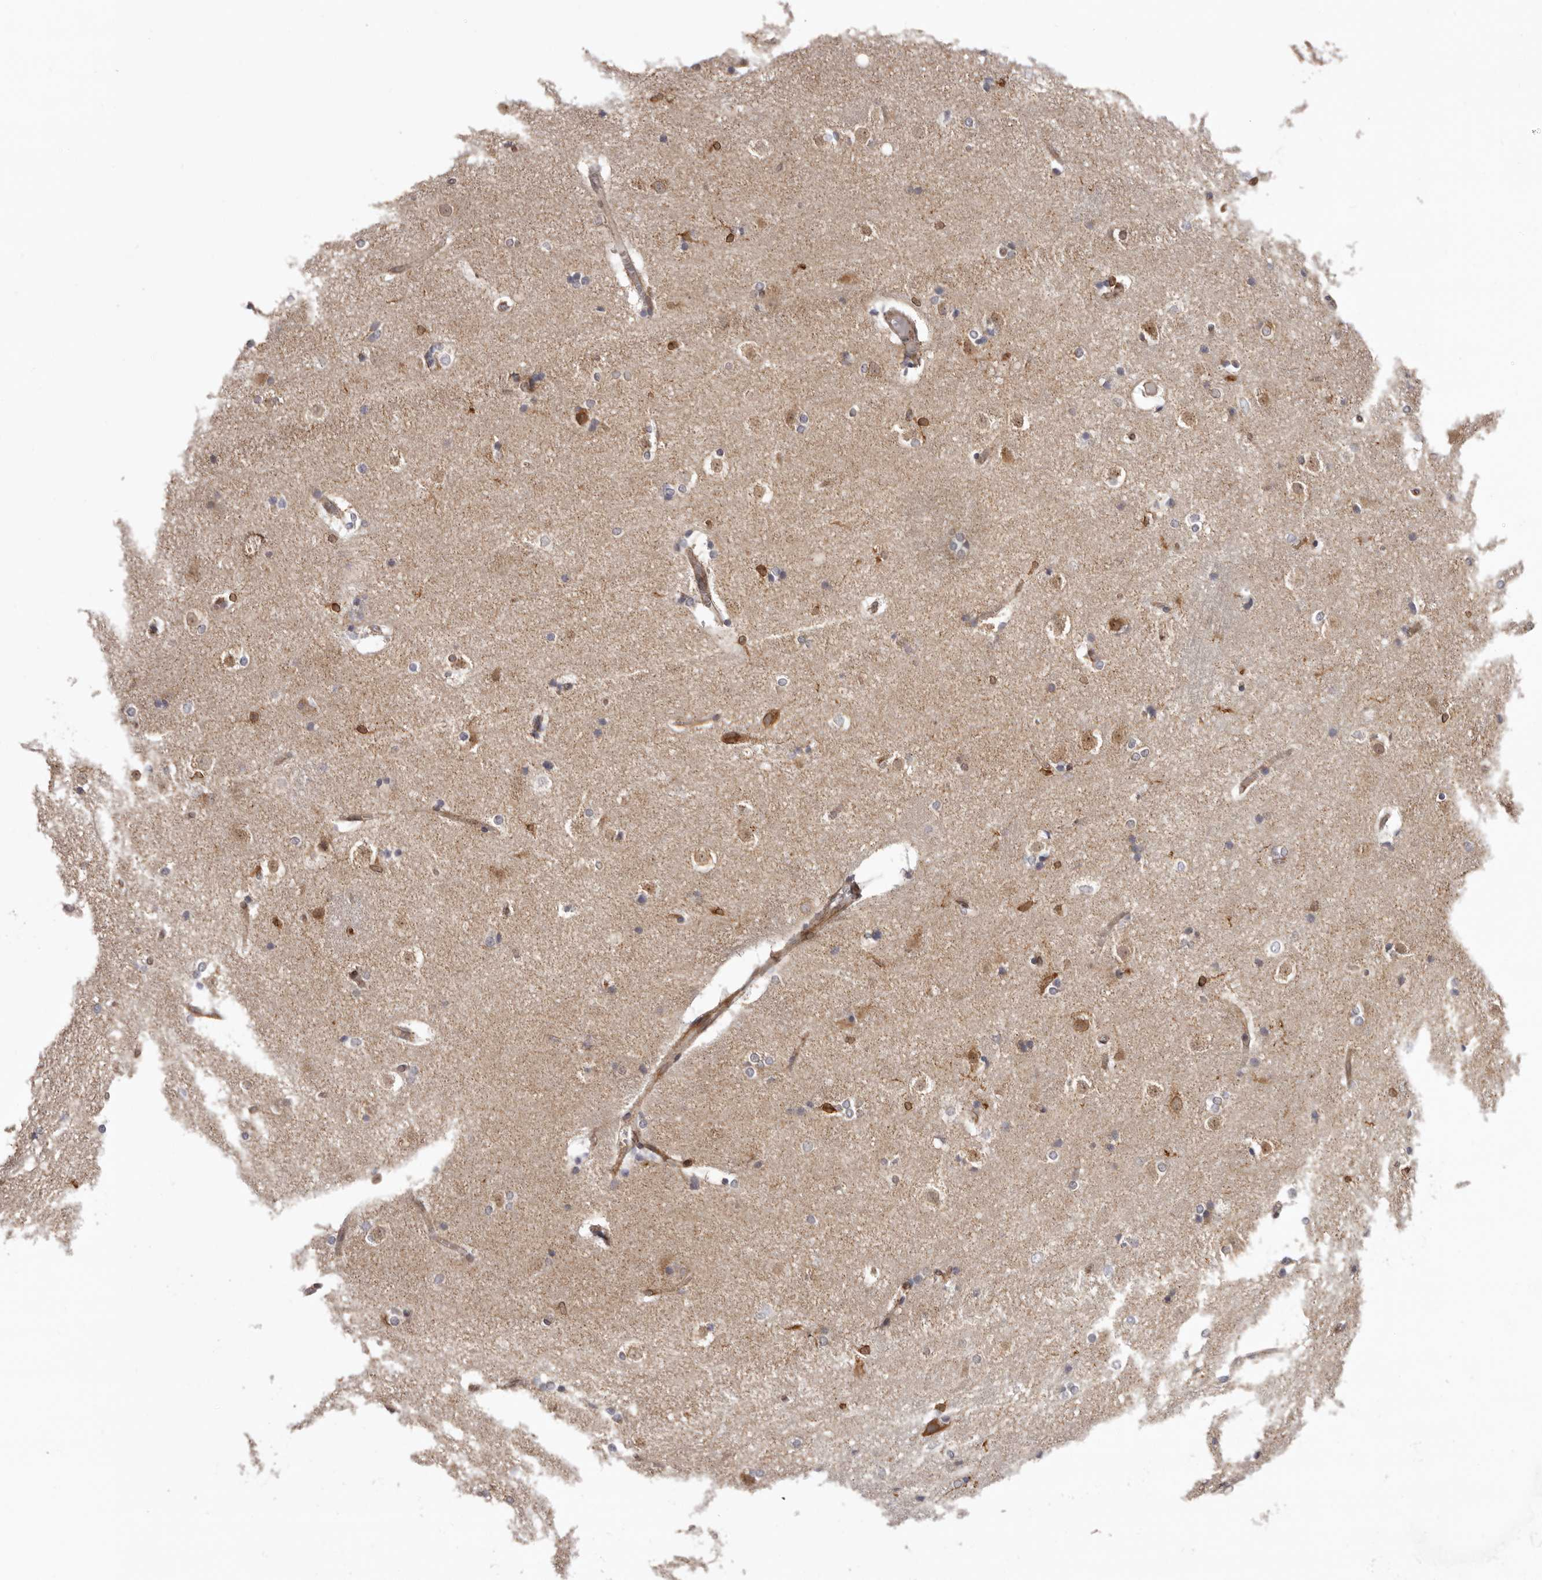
{"staining": {"intensity": "moderate", "quantity": "25%-75%", "location": "cytoplasmic/membranous"}, "tissue": "caudate", "cell_type": "Glial cells", "image_type": "normal", "snomed": [{"axis": "morphology", "description": "Normal tissue, NOS"}, {"axis": "topography", "description": "Lateral ventricle wall"}], "caption": "A brown stain shows moderate cytoplasmic/membranous staining of a protein in glial cells of unremarkable caudate. (DAB (3,3'-diaminobenzidine) IHC, brown staining for protein, blue staining for nuclei).", "gene": "C4orf3", "patient": {"sex": "female", "age": 19}}